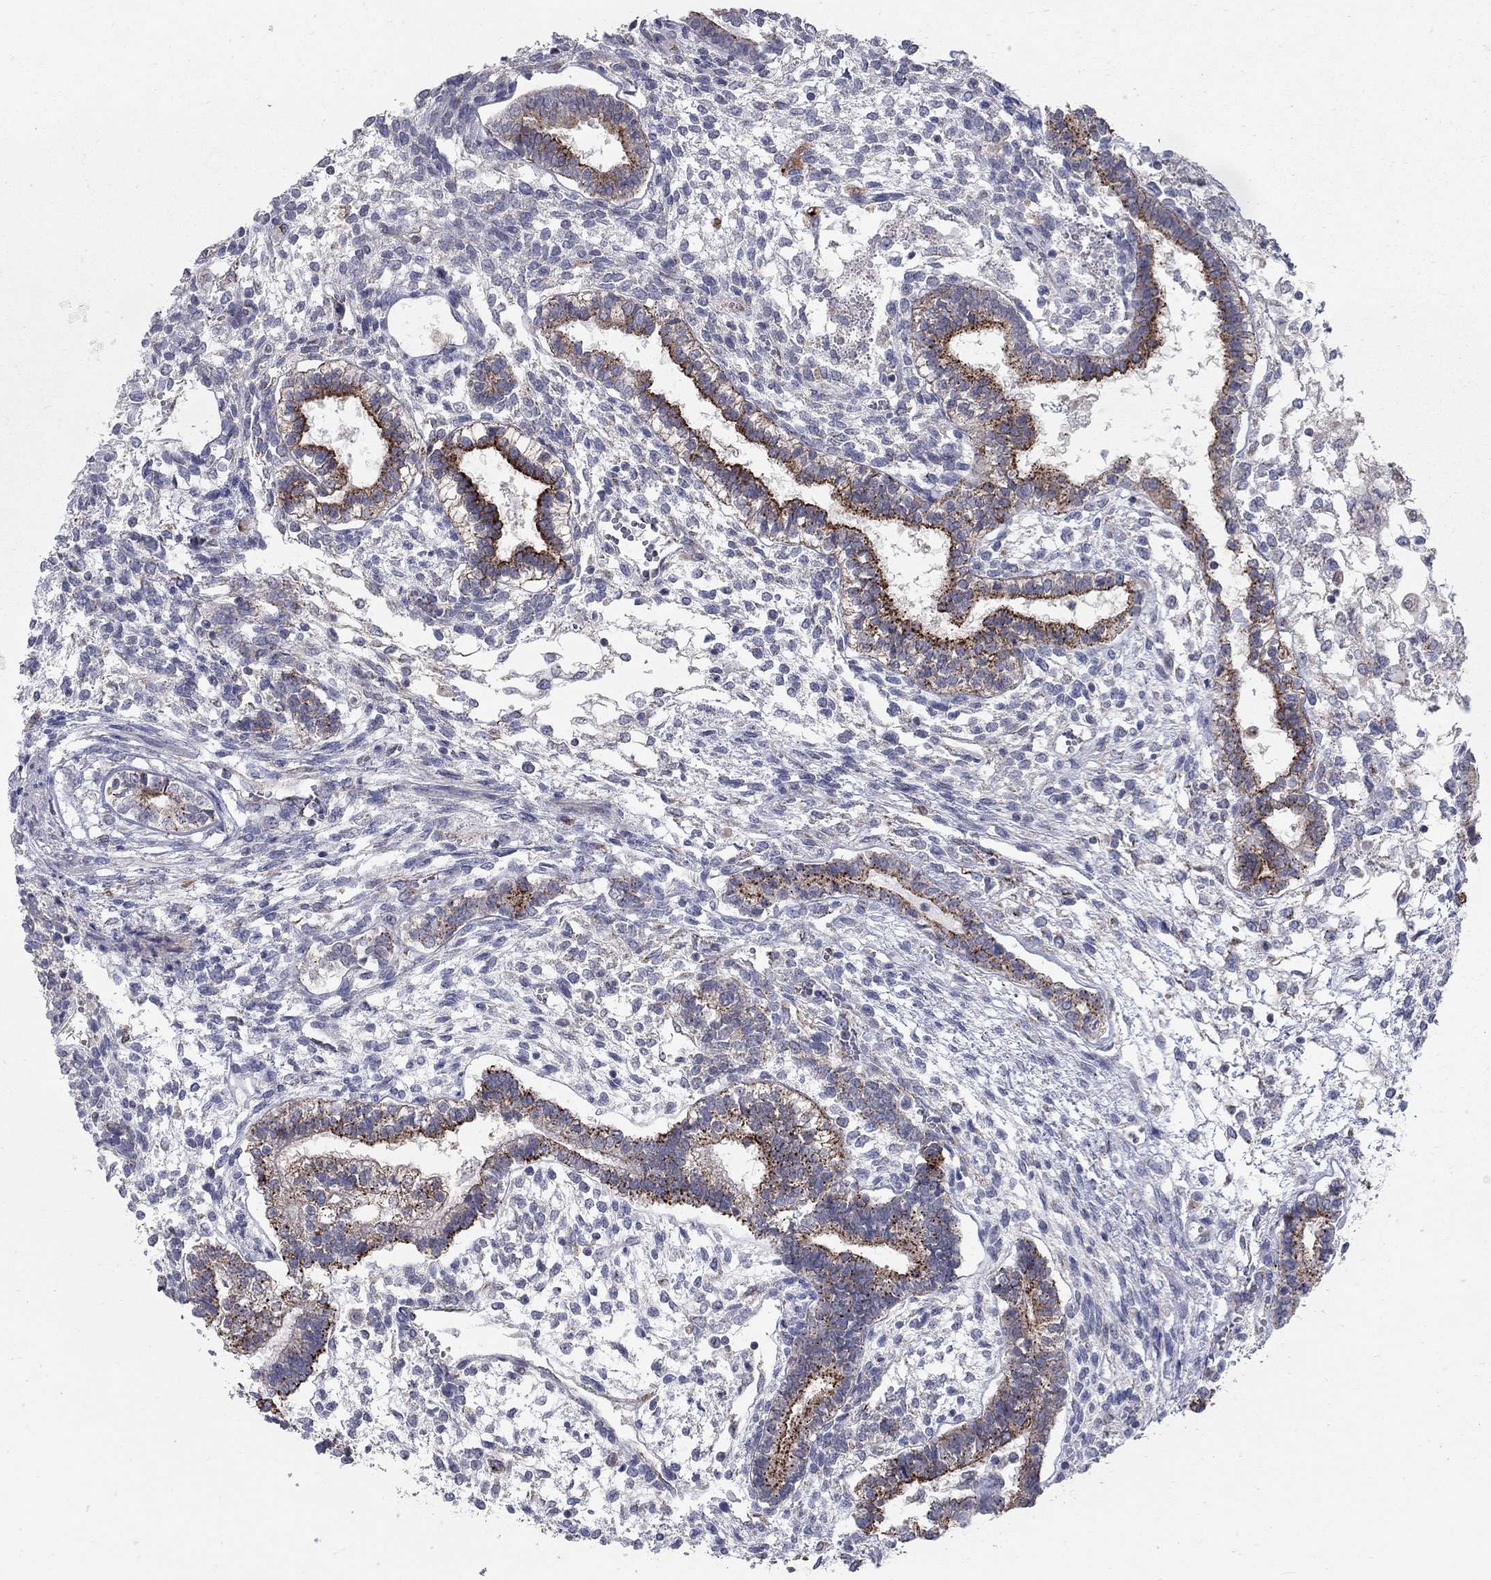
{"staining": {"intensity": "strong", "quantity": "25%-75%", "location": "cytoplasmic/membranous"}, "tissue": "testis cancer", "cell_type": "Tumor cells", "image_type": "cancer", "snomed": [{"axis": "morphology", "description": "Carcinoma, Embryonal, NOS"}, {"axis": "topography", "description": "Testis"}], "caption": "Immunohistochemistry (IHC) (DAB) staining of testis cancer (embryonal carcinoma) exhibits strong cytoplasmic/membranous protein positivity in about 25%-75% of tumor cells. (DAB = brown stain, brightfield microscopy at high magnification).", "gene": "KIAA0319L", "patient": {"sex": "male", "age": 37}}